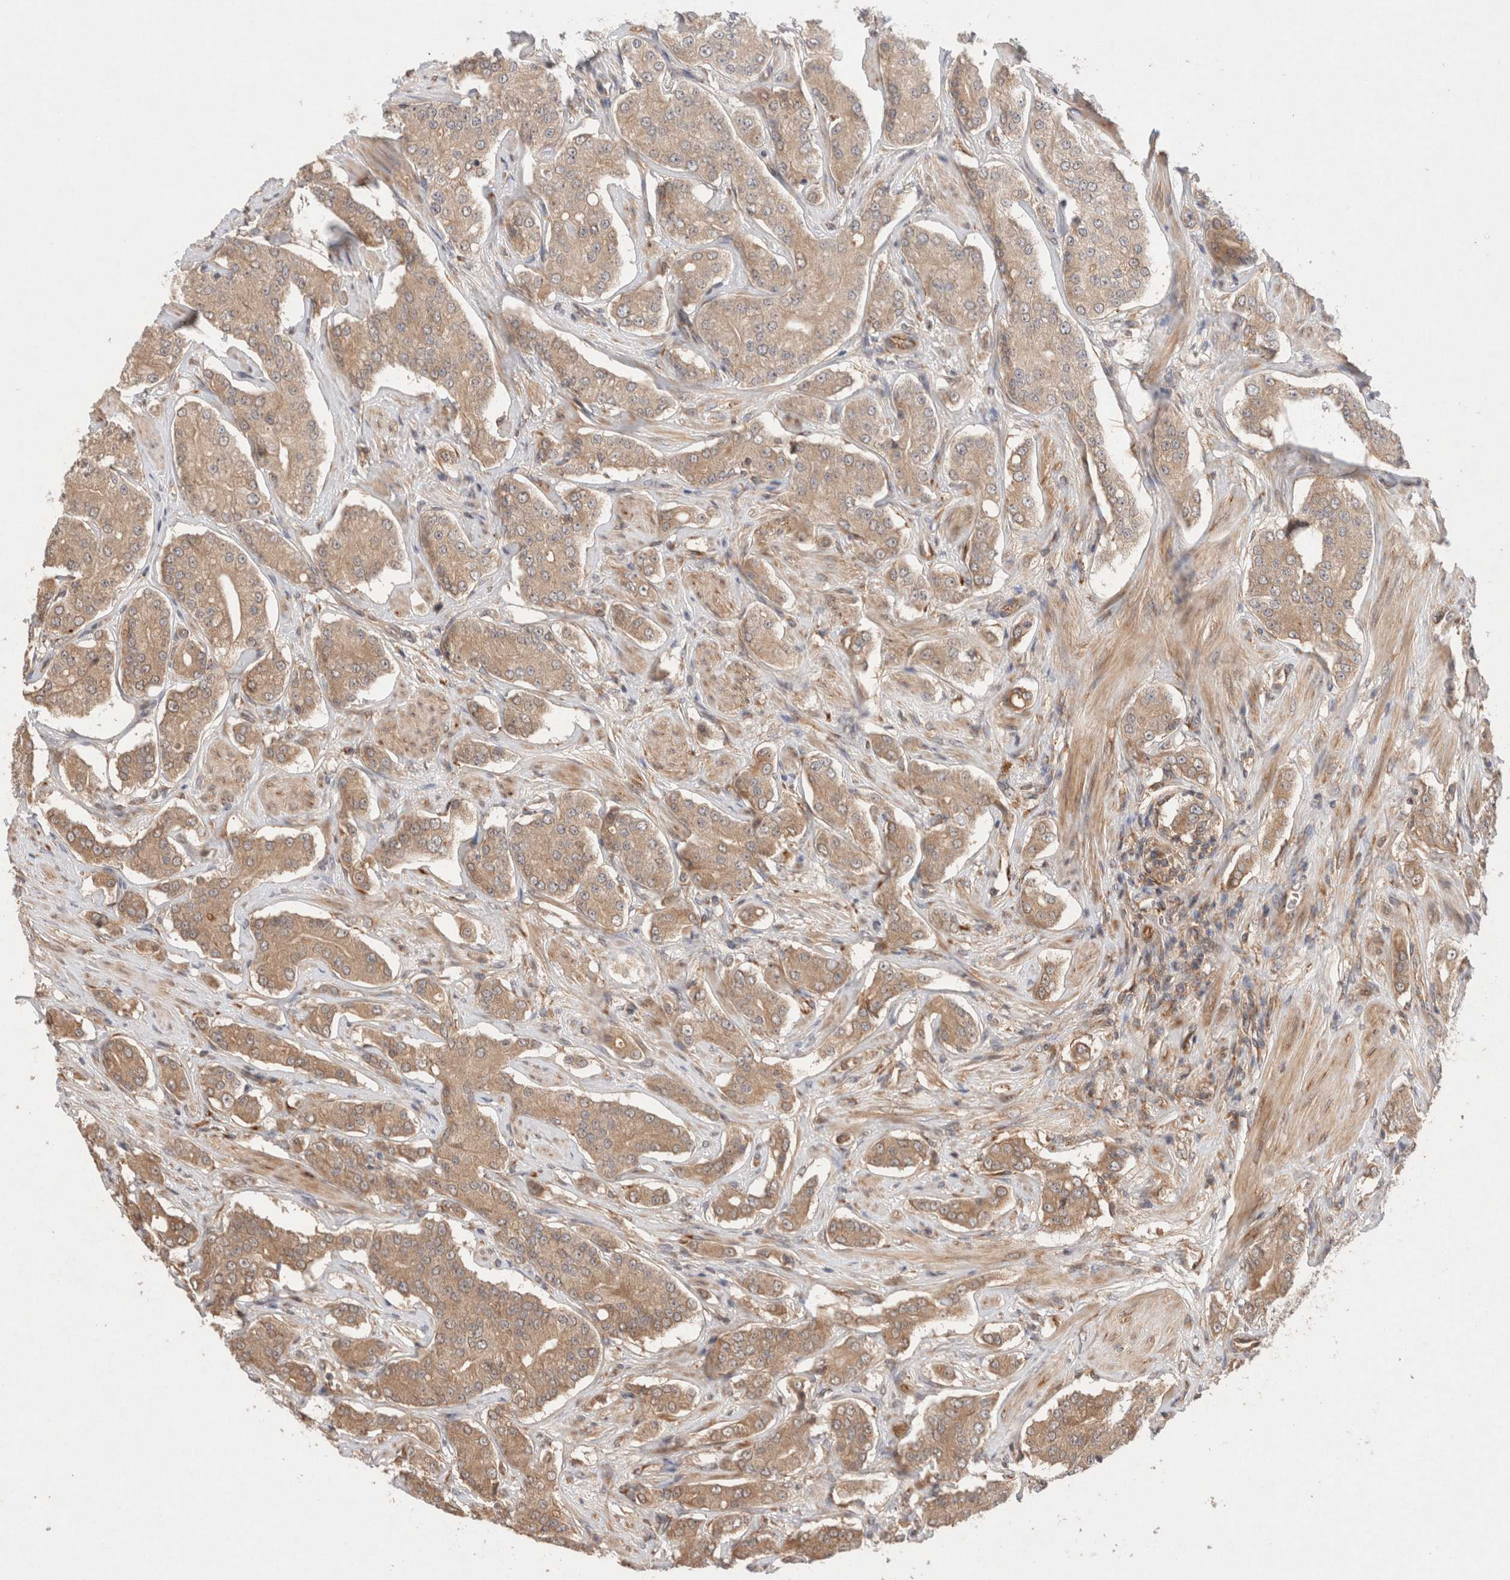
{"staining": {"intensity": "moderate", "quantity": ">75%", "location": "cytoplasmic/membranous"}, "tissue": "prostate cancer", "cell_type": "Tumor cells", "image_type": "cancer", "snomed": [{"axis": "morphology", "description": "Adenocarcinoma, High grade"}, {"axis": "topography", "description": "Prostate"}], "caption": "Brown immunohistochemical staining in prostate high-grade adenocarcinoma displays moderate cytoplasmic/membranous staining in approximately >75% of tumor cells.", "gene": "KLHL20", "patient": {"sex": "male", "age": 71}}